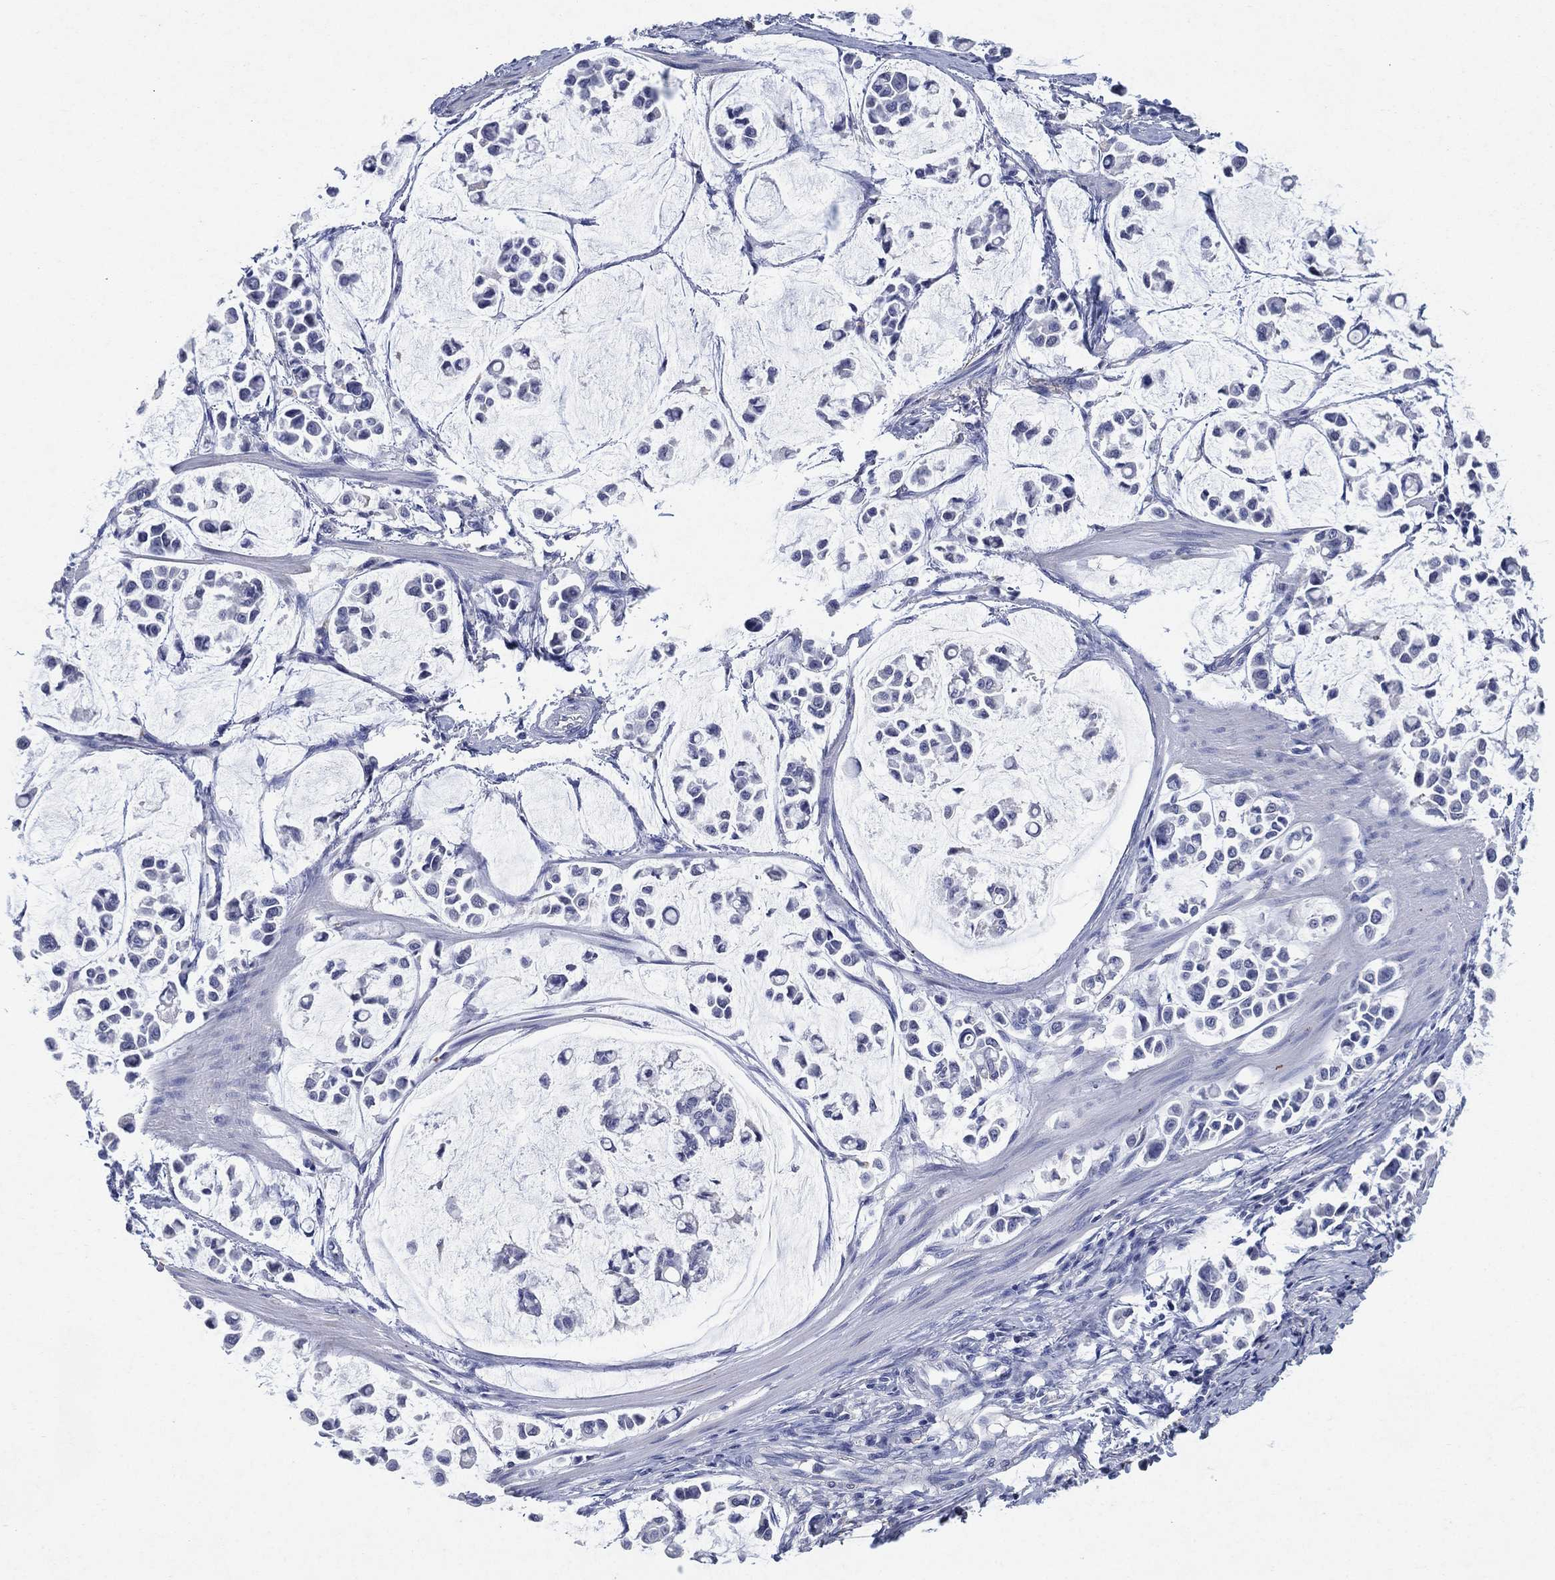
{"staining": {"intensity": "negative", "quantity": "none", "location": "none"}, "tissue": "stomach cancer", "cell_type": "Tumor cells", "image_type": "cancer", "snomed": [{"axis": "morphology", "description": "Adenocarcinoma, NOS"}, {"axis": "topography", "description": "Stomach"}], "caption": "Stomach cancer was stained to show a protein in brown. There is no significant staining in tumor cells.", "gene": "FSCN2", "patient": {"sex": "male", "age": 82}}